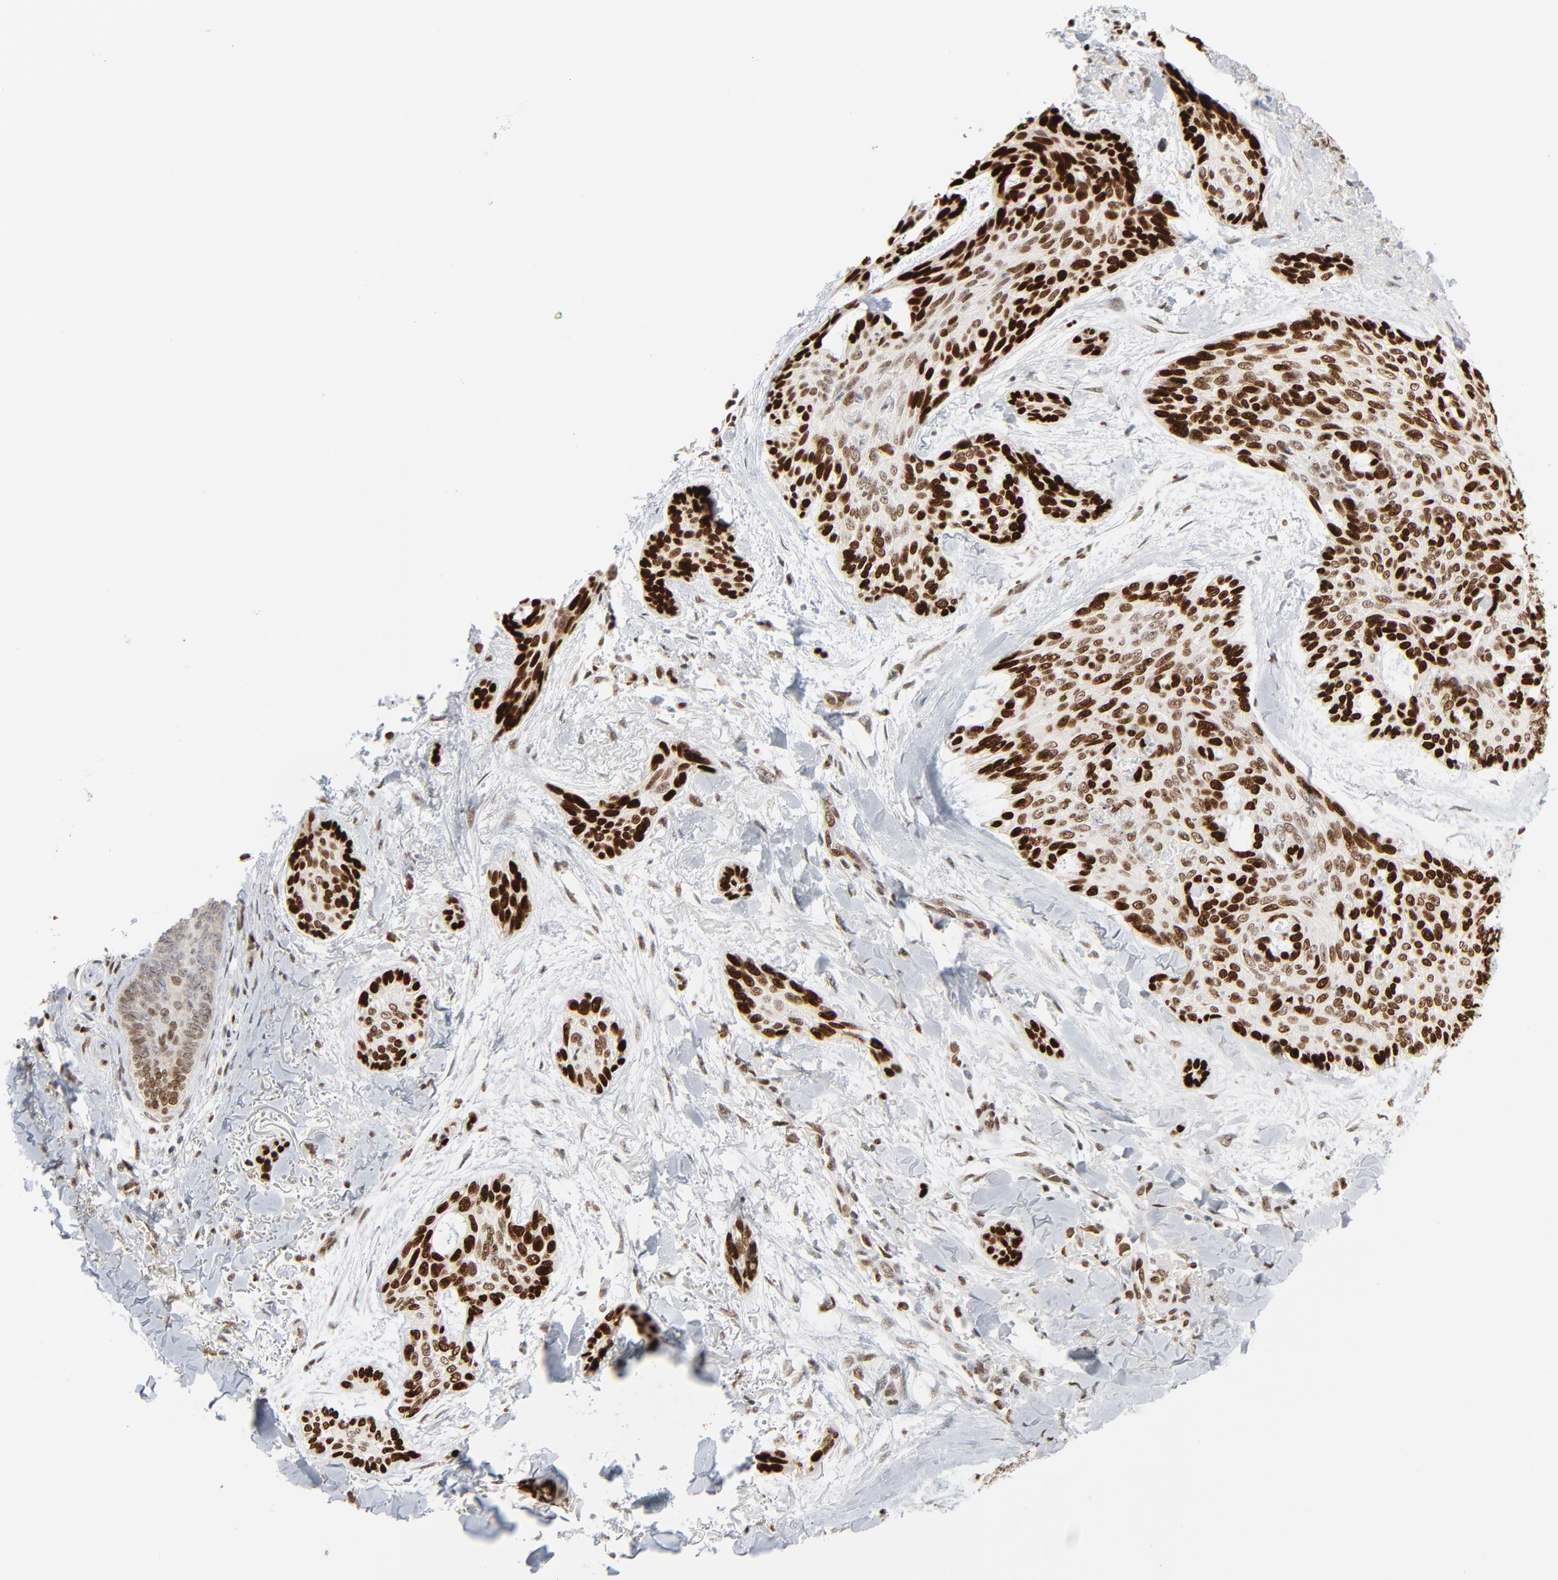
{"staining": {"intensity": "strong", "quantity": ">75%", "location": "nuclear"}, "tissue": "skin cancer", "cell_type": "Tumor cells", "image_type": "cancer", "snomed": [{"axis": "morphology", "description": "Normal tissue, NOS"}, {"axis": "morphology", "description": "Basal cell carcinoma"}, {"axis": "topography", "description": "Skin"}], "caption": "Skin cancer tissue shows strong nuclear expression in approximately >75% of tumor cells, visualized by immunohistochemistry.", "gene": "CUX1", "patient": {"sex": "female", "age": 71}}